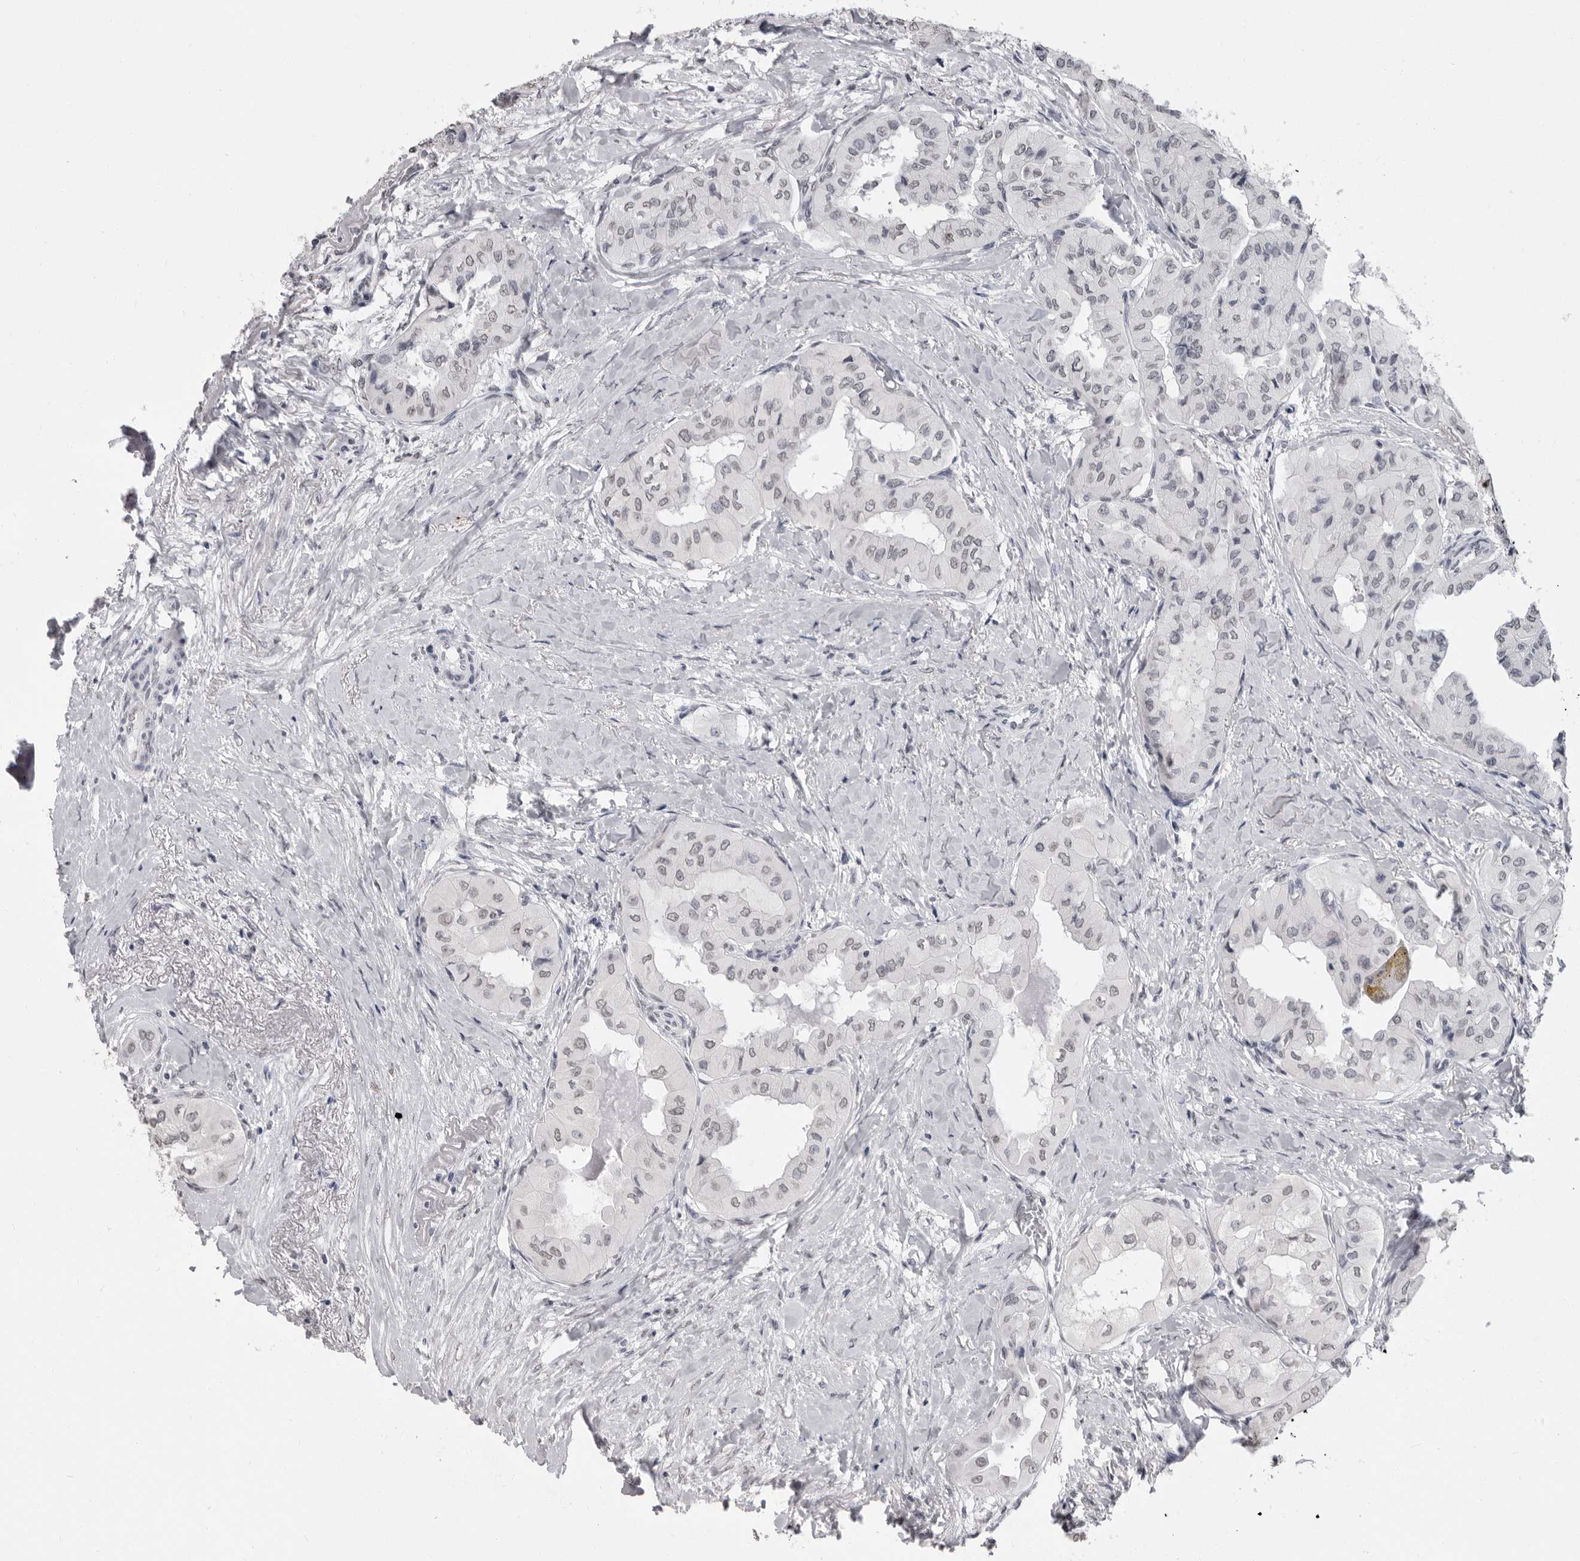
{"staining": {"intensity": "weak", "quantity": "<25%", "location": "nuclear"}, "tissue": "thyroid cancer", "cell_type": "Tumor cells", "image_type": "cancer", "snomed": [{"axis": "morphology", "description": "Papillary adenocarcinoma, NOS"}, {"axis": "topography", "description": "Thyroid gland"}], "caption": "This is an immunohistochemistry photomicrograph of thyroid cancer. There is no staining in tumor cells.", "gene": "HEPACAM", "patient": {"sex": "female", "age": 59}}